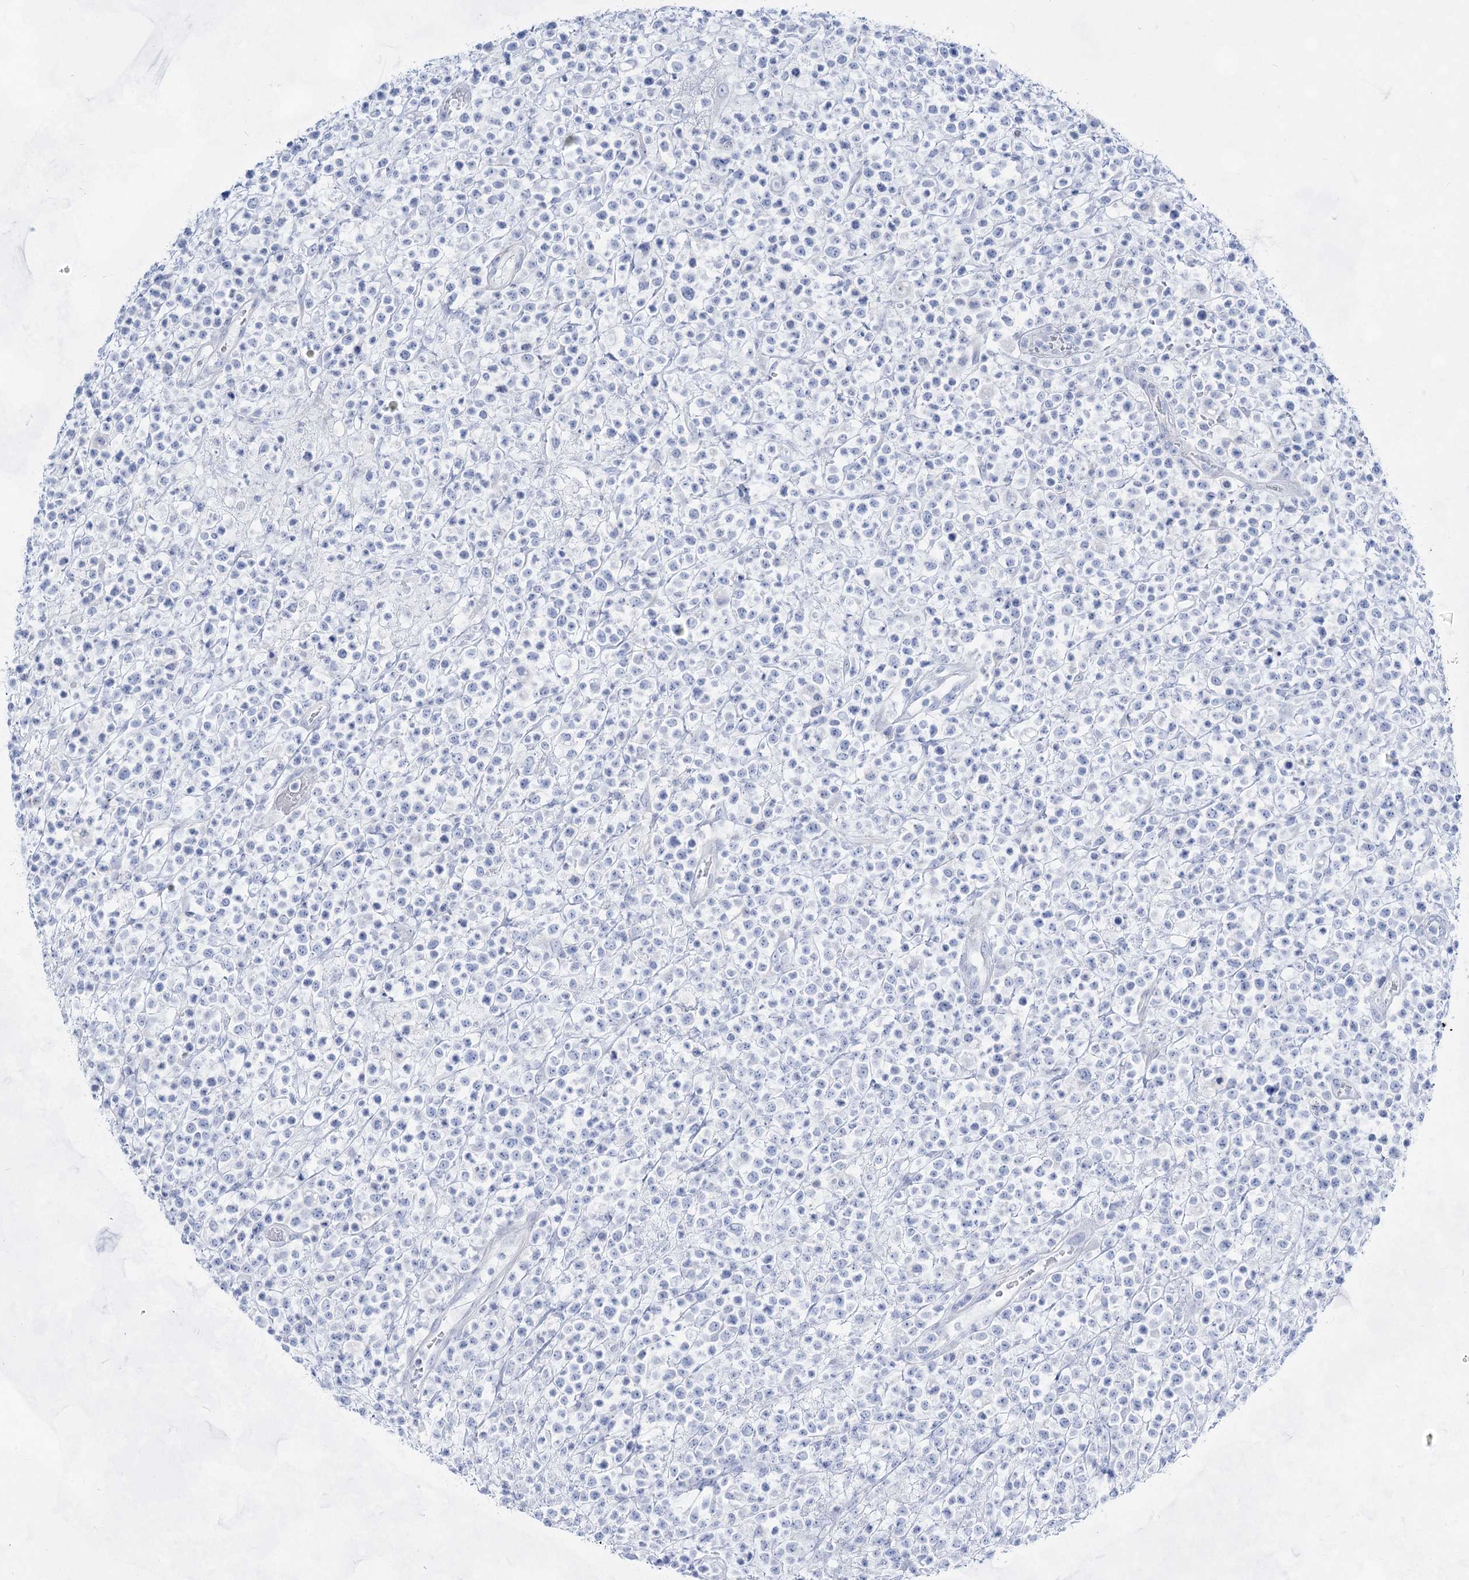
{"staining": {"intensity": "negative", "quantity": "none", "location": "none"}, "tissue": "lymphoma", "cell_type": "Tumor cells", "image_type": "cancer", "snomed": [{"axis": "morphology", "description": "Malignant lymphoma, non-Hodgkin's type, High grade"}, {"axis": "topography", "description": "Colon"}], "caption": "Human malignant lymphoma, non-Hodgkin's type (high-grade) stained for a protein using immunohistochemistry (IHC) displays no staining in tumor cells.", "gene": "ACRV1", "patient": {"sex": "female", "age": 53}}